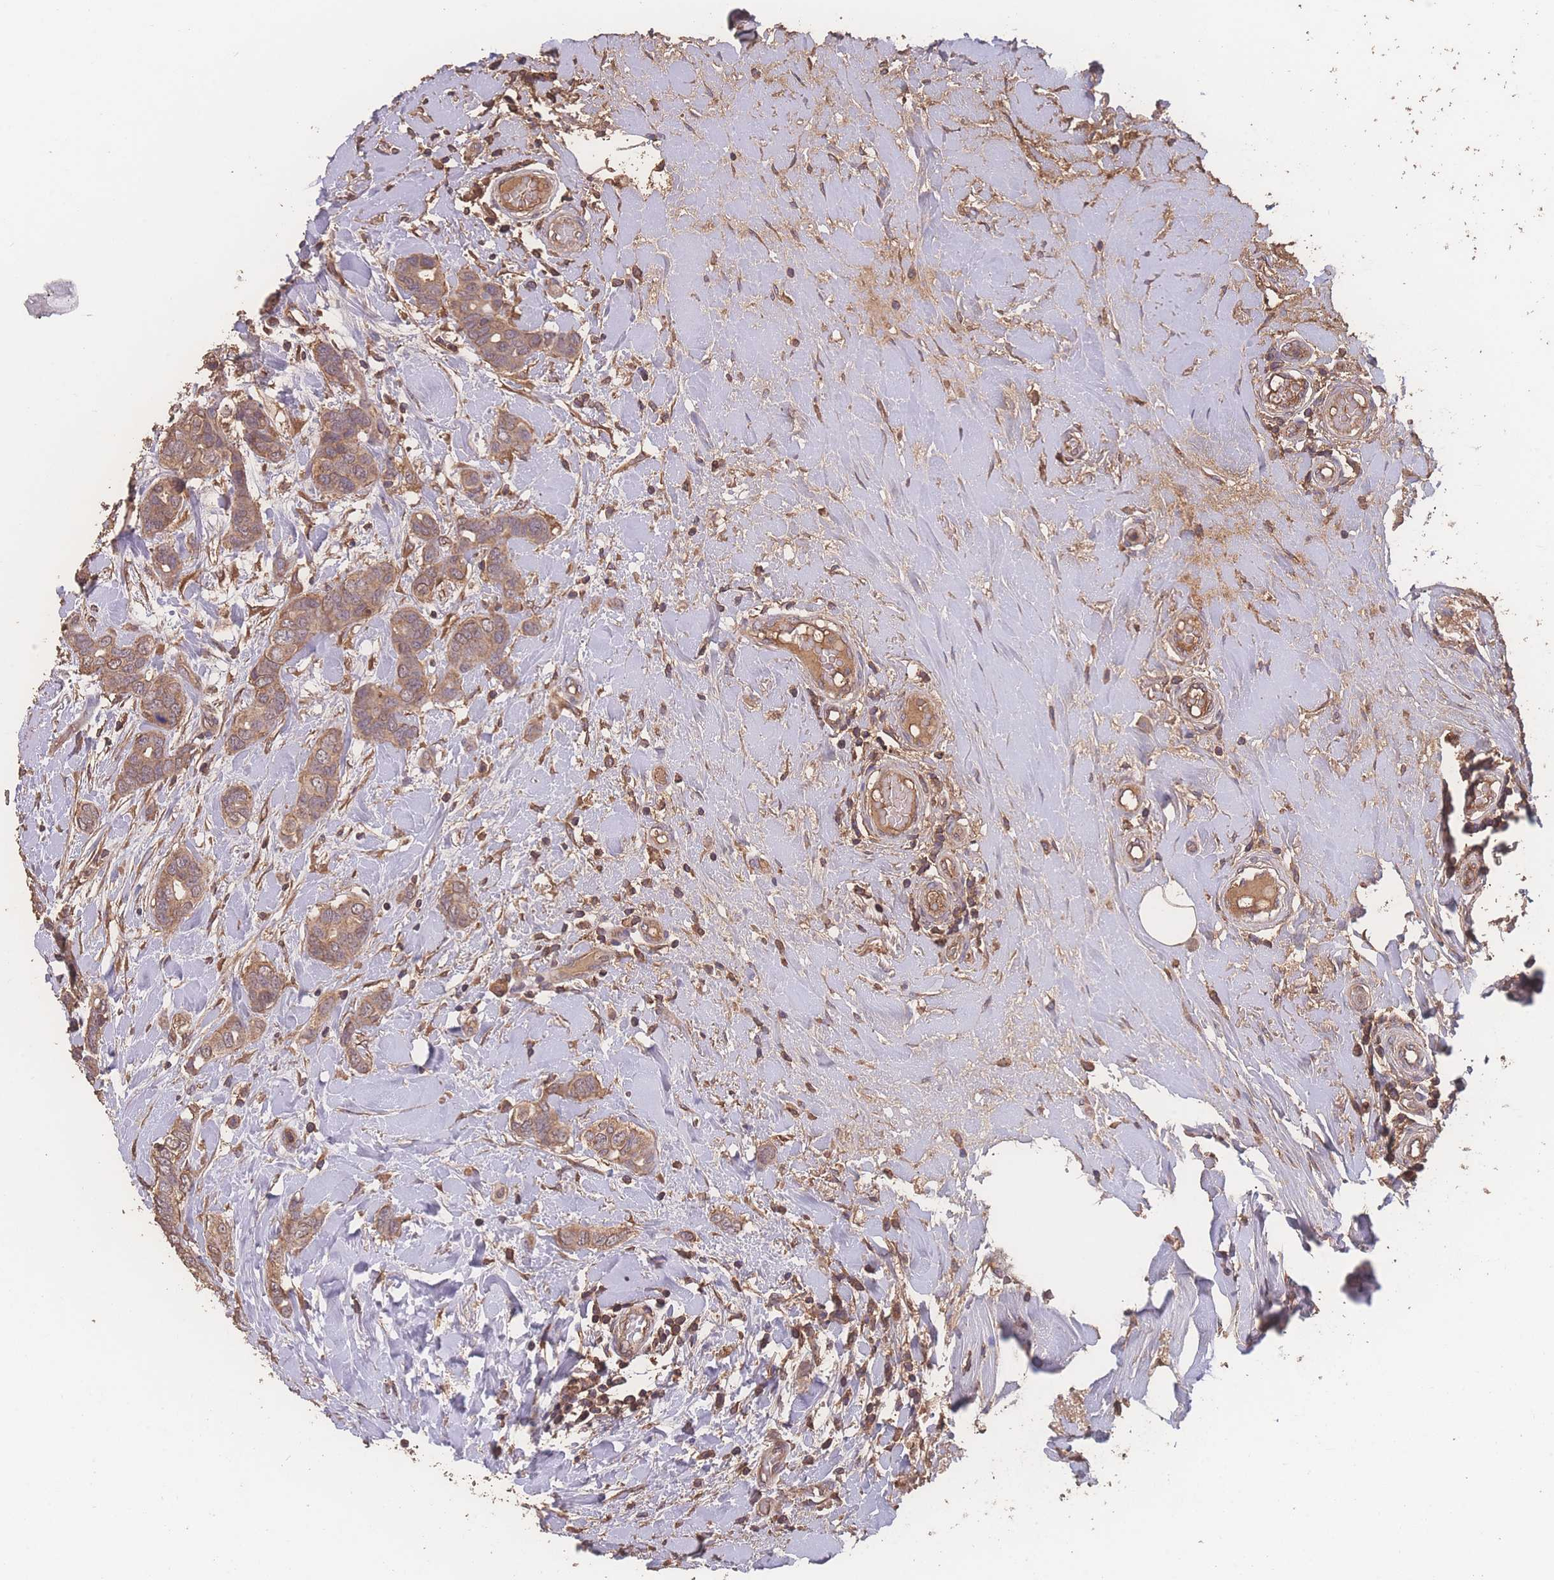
{"staining": {"intensity": "moderate", "quantity": ">75%", "location": "cytoplasmic/membranous"}, "tissue": "breast cancer", "cell_type": "Tumor cells", "image_type": "cancer", "snomed": [{"axis": "morphology", "description": "Lobular carcinoma"}, {"axis": "topography", "description": "Breast"}], "caption": "Lobular carcinoma (breast) tissue shows moderate cytoplasmic/membranous positivity in about >75% of tumor cells, visualized by immunohistochemistry.", "gene": "ATXN10", "patient": {"sex": "female", "age": 51}}